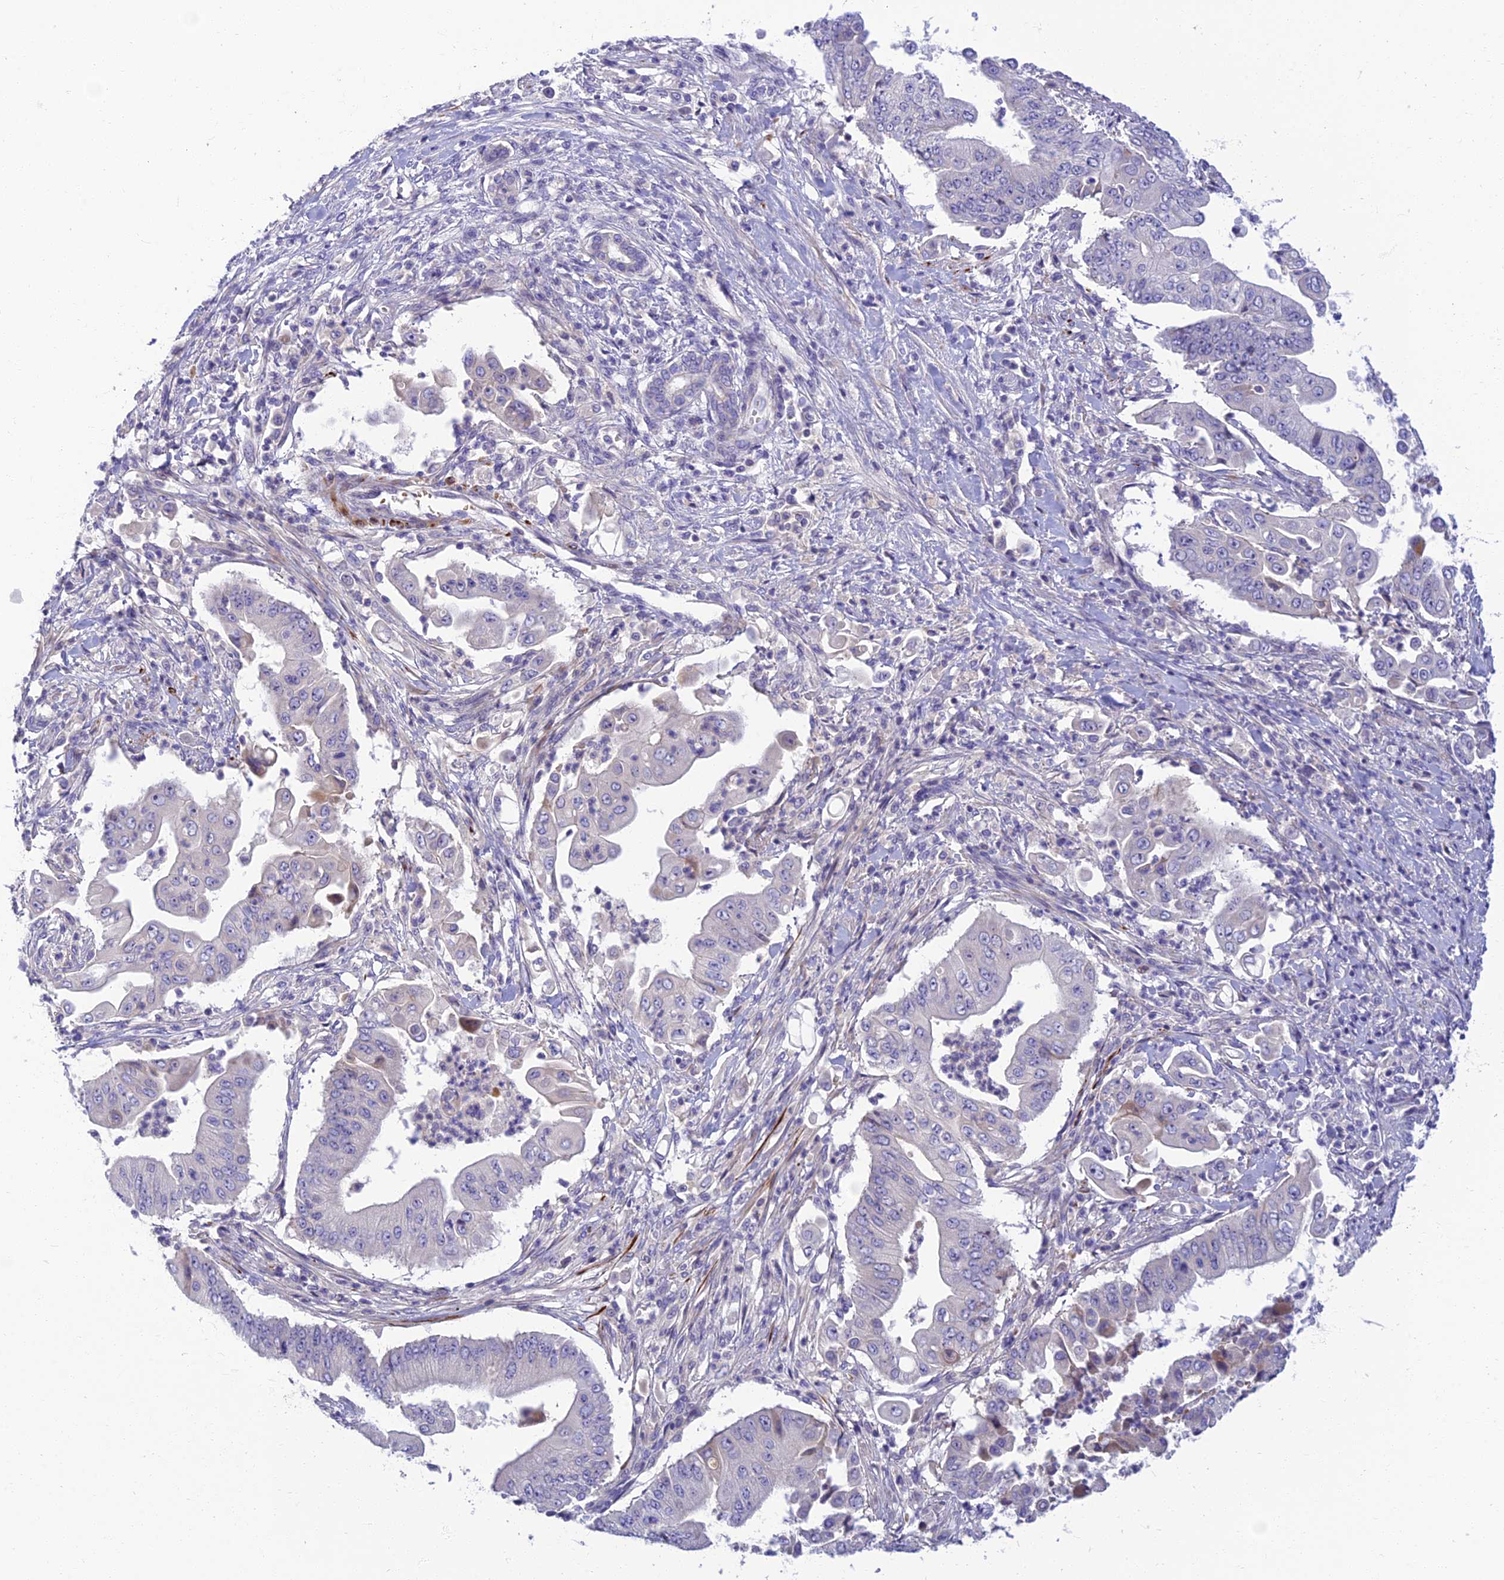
{"staining": {"intensity": "negative", "quantity": "none", "location": "none"}, "tissue": "pancreatic cancer", "cell_type": "Tumor cells", "image_type": "cancer", "snomed": [{"axis": "morphology", "description": "Adenocarcinoma, NOS"}, {"axis": "topography", "description": "Pancreas"}], "caption": "The histopathology image shows no significant staining in tumor cells of pancreatic cancer (adenocarcinoma). The staining is performed using DAB (3,3'-diaminobenzidine) brown chromogen with nuclei counter-stained in using hematoxylin.", "gene": "CLIP4", "patient": {"sex": "female", "age": 77}}